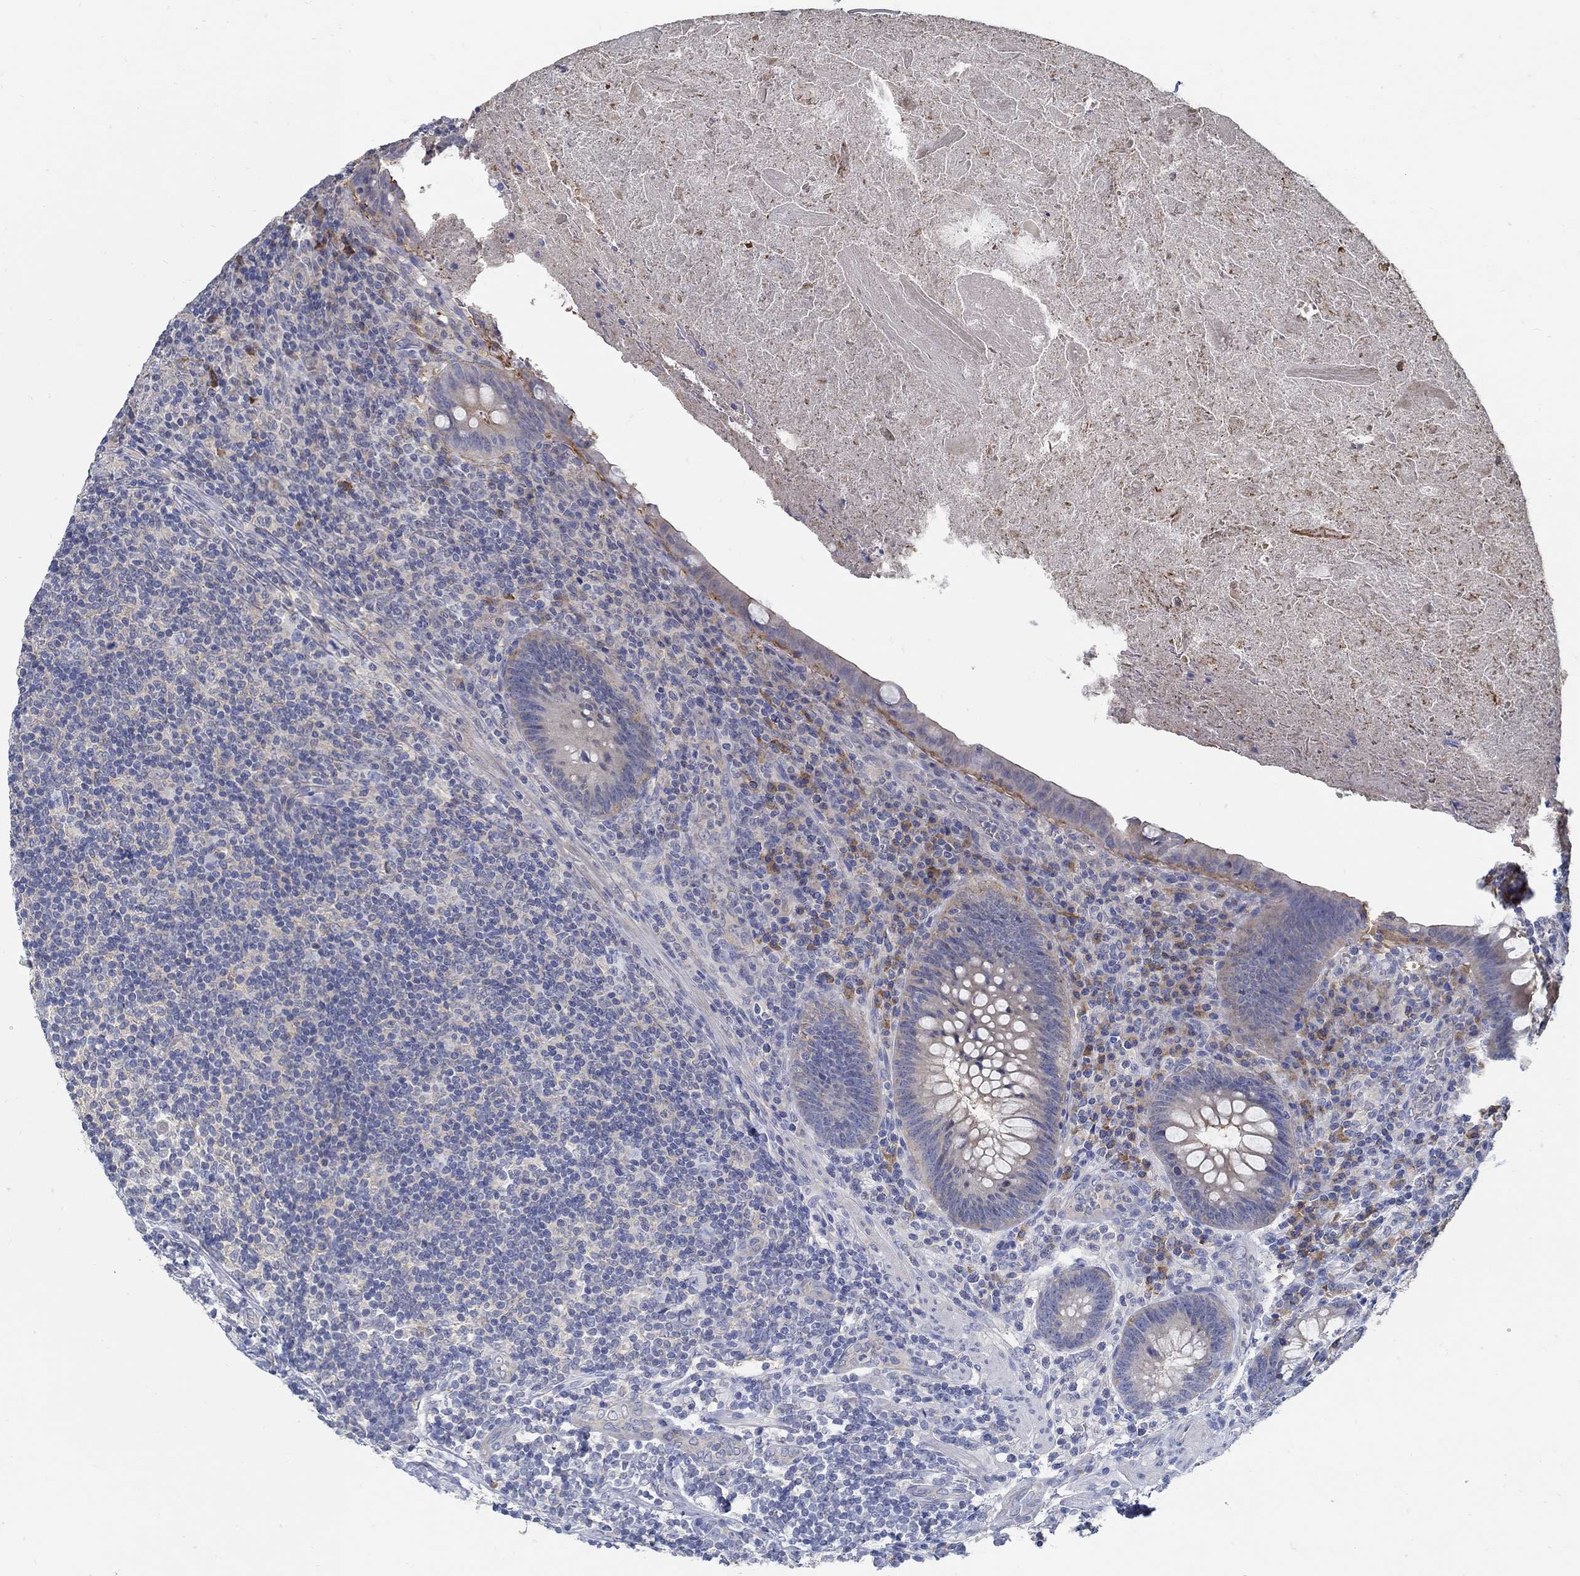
{"staining": {"intensity": "moderate", "quantity": "<25%", "location": "cytoplasmic/membranous"}, "tissue": "appendix", "cell_type": "Glandular cells", "image_type": "normal", "snomed": [{"axis": "morphology", "description": "Normal tissue, NOS"}, {"axis": "topography", "description": "Appendix"}], "caption": "The histopathology image reveals staining of unremarkable appendix, revealing moderate cytoplasmic/membranous protein positivity (brown color) within glandular cells.", "gene": "PCDH11X", "patient": {"sex": "male", "age": 47}}